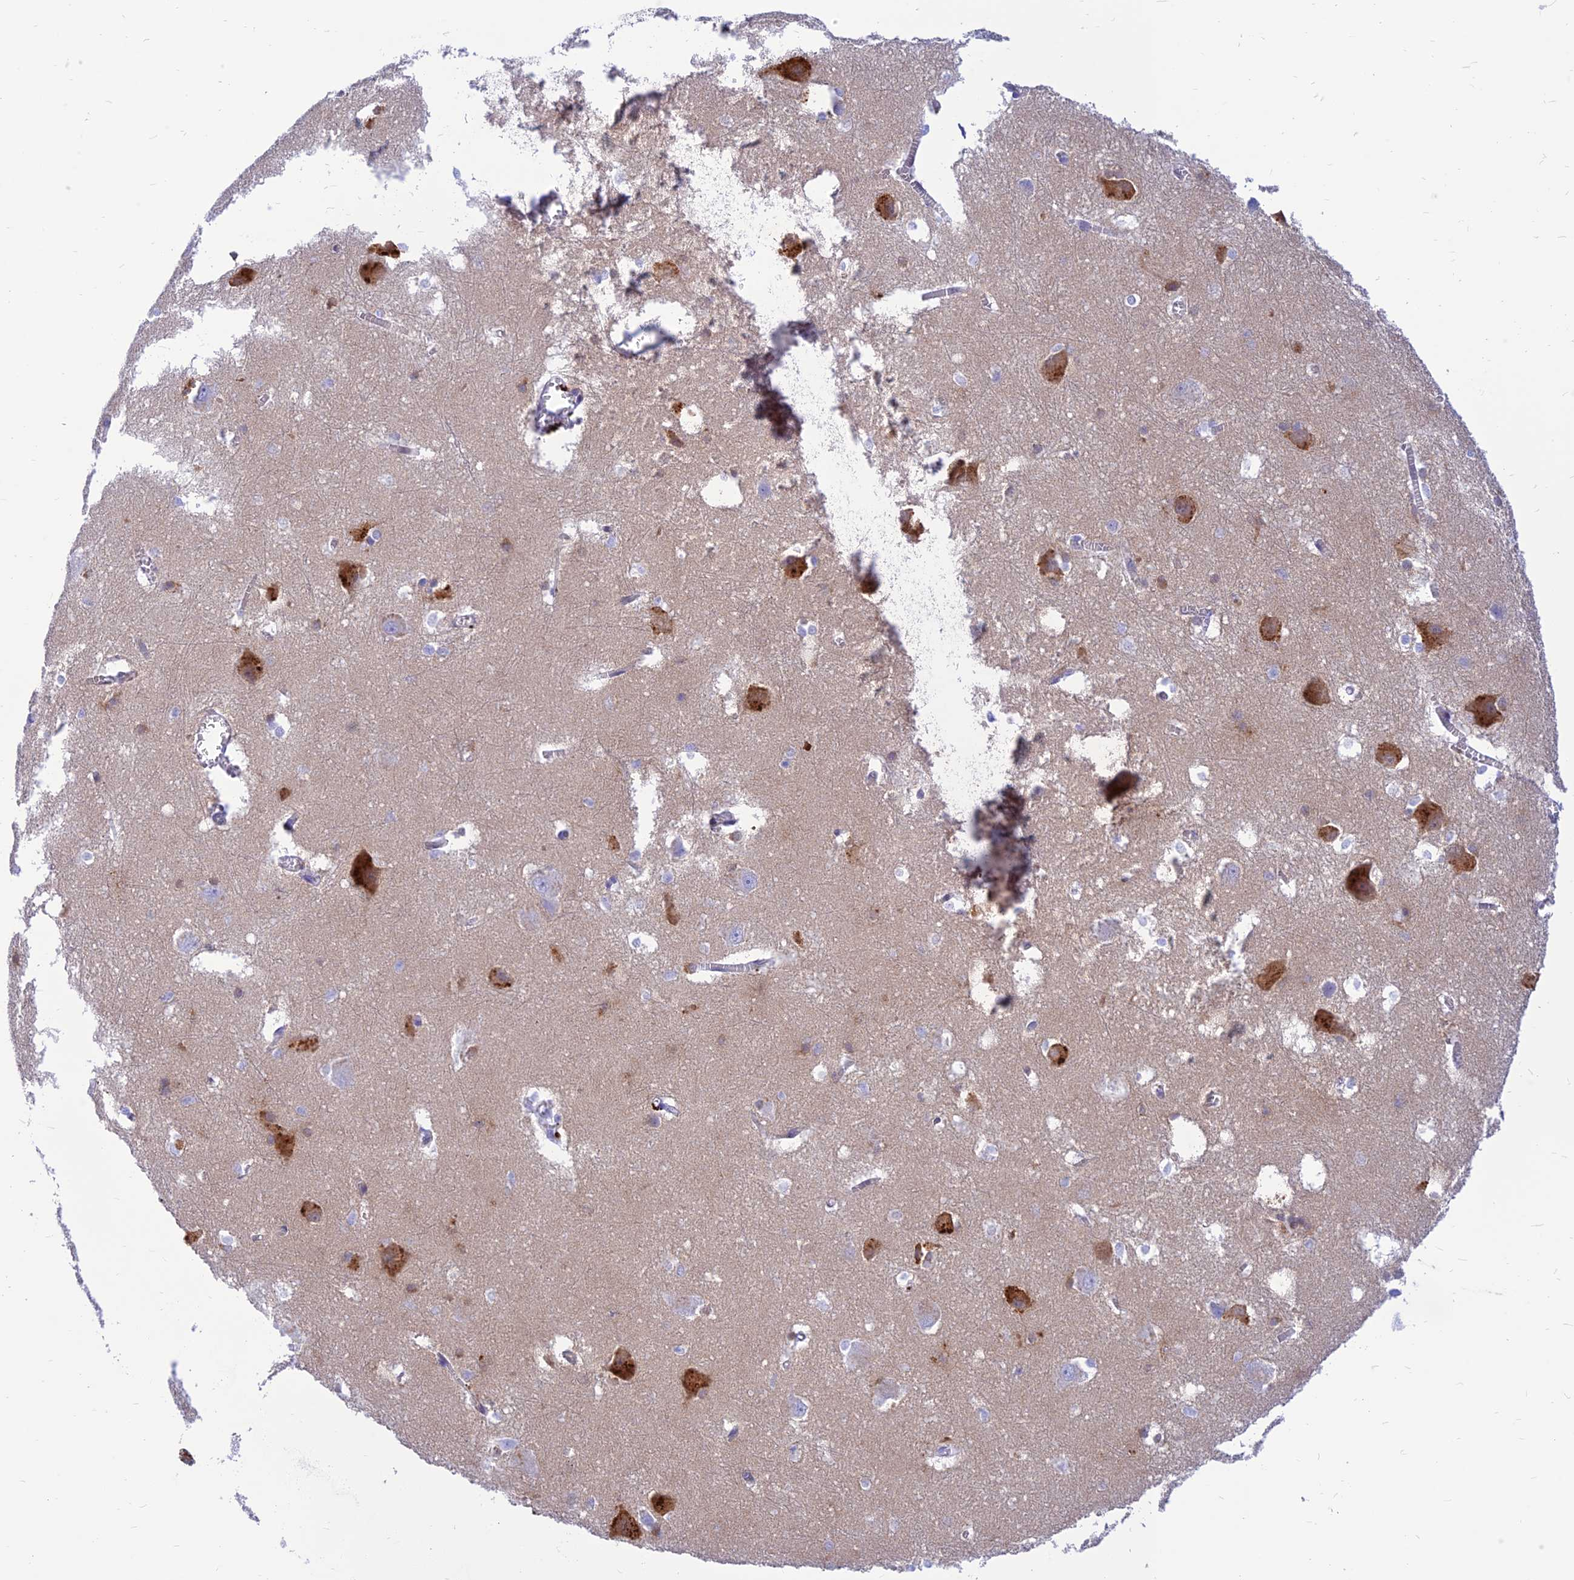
{"staining": {"intensity": "negative", "quantity": "none", "location": "none"}, "tissue": "caudate", "cell_type": "Glial cells", "image_type": "normal", "snomed": [{"axis": "morphology", "description": "Normal tissue, NOS"}, {"axis": "topography", "description": "Lateral ventricle wall"}], "caption": "This is an immunohistochemistry (IHC) micrograph of benign caudate. There is no staining in glial cells.", "gene": "PRNP", "patient": {"sex": "male", "age": 37}}